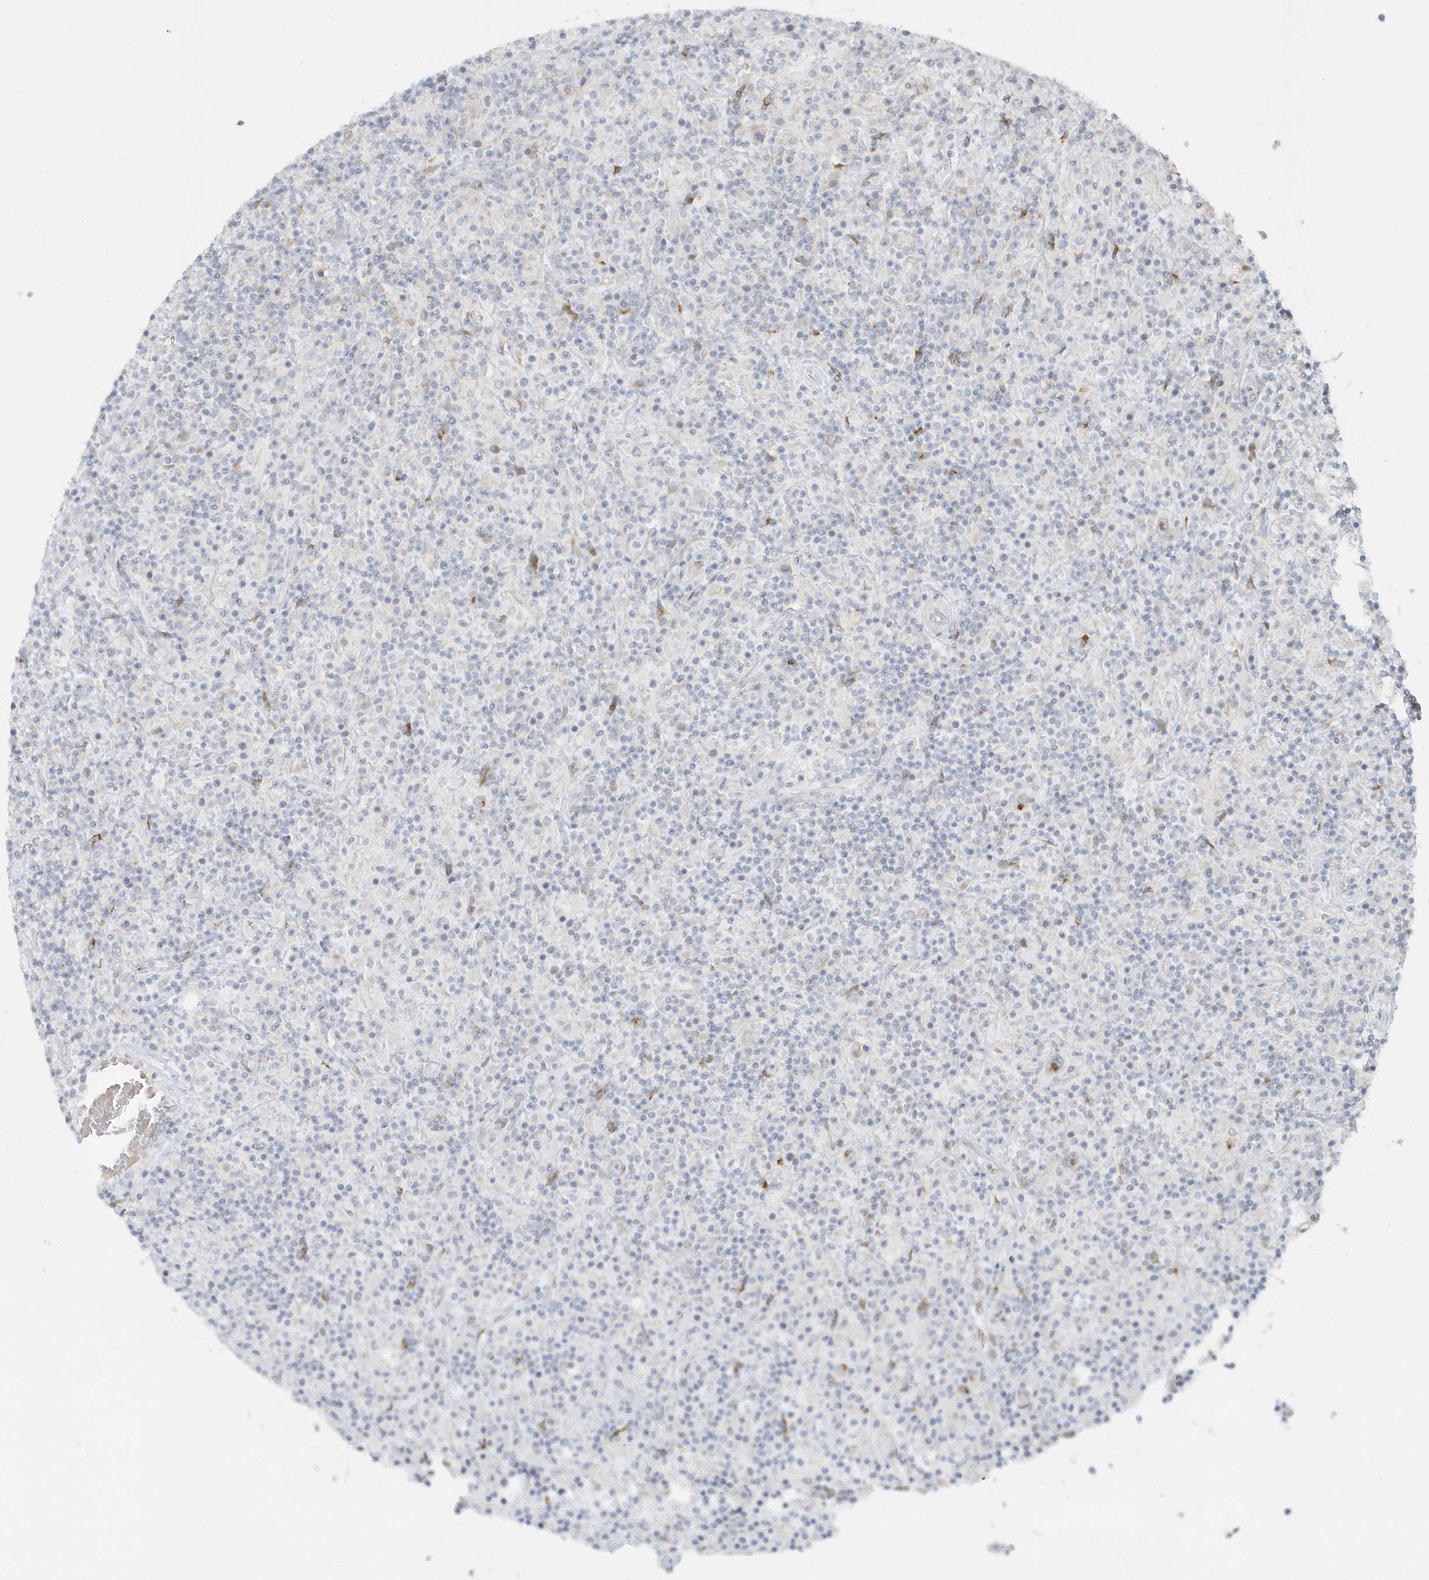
{"staining": {"intensity": "negative", "quantity": "none", "location": "none"}, "tissue": "lymphoma", "cell_type": "Tumor cells", "image_type": "cancer", "snomed": [{"axis": "morphology", "description": "Hodgkin's disease, NOS"}, {"axis": "topography", "description": "Lymph node"}], "caption": "This is an immunohistochemistry micrograph of lymphoma. There is no staining in tumor cells.", "gene": "DHFR", "patient": {"sex": "male", "age": 70}}